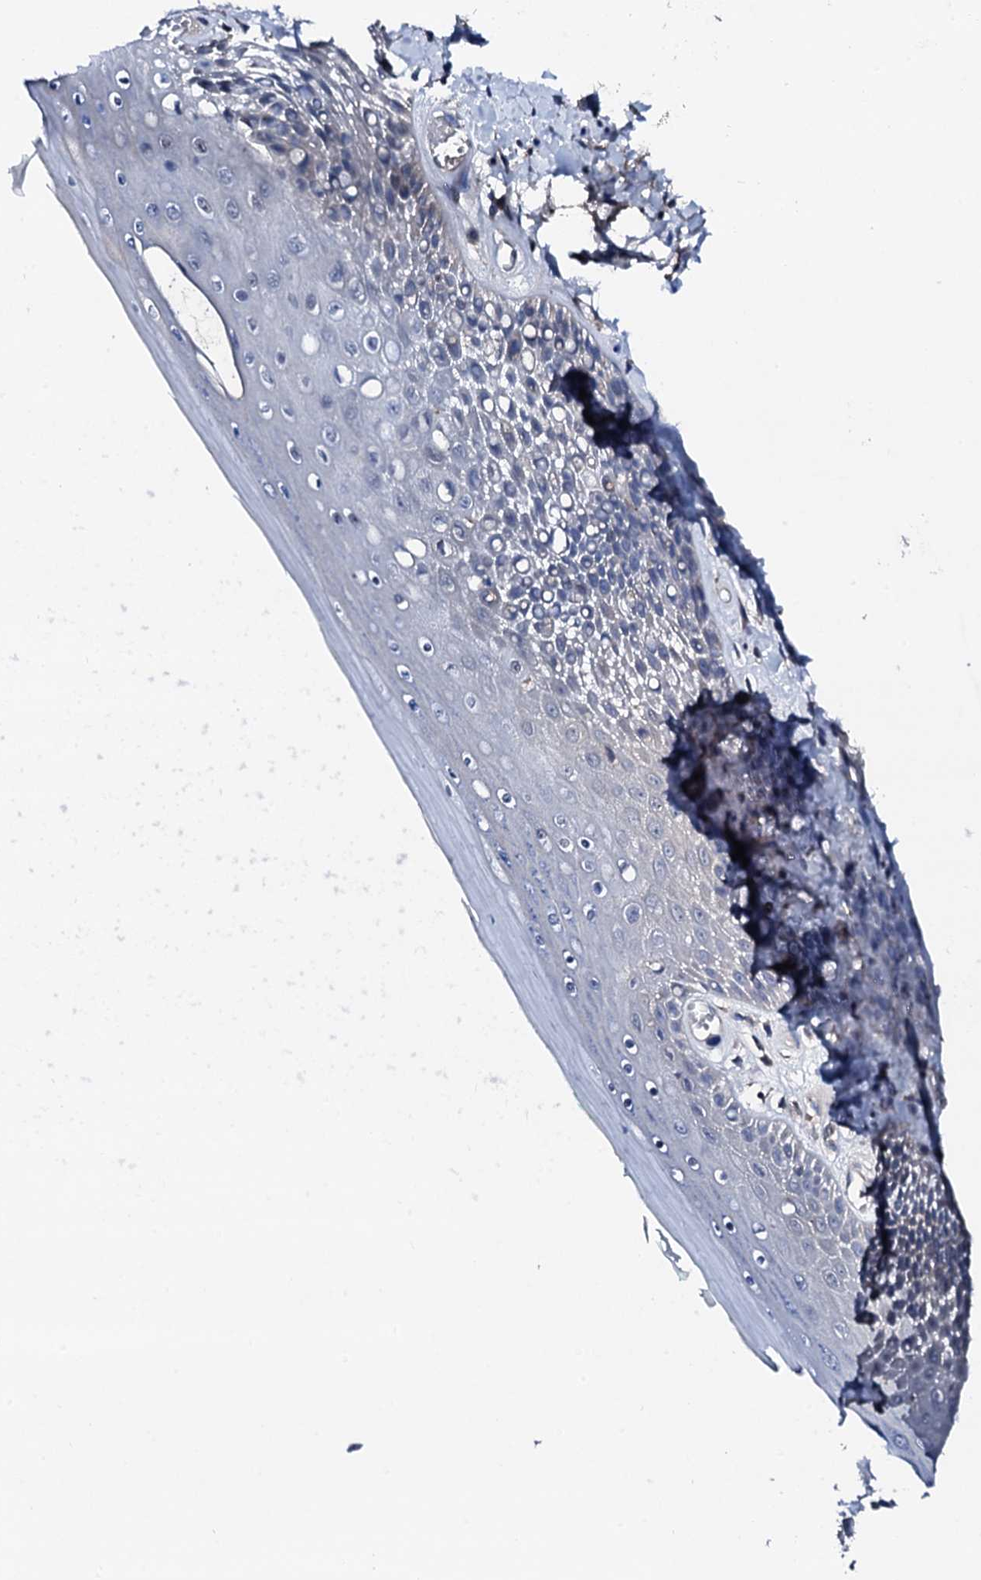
{"staining": {"intensity": "weak", "quantity": "<25%", "location": "cytoplasmic/membranous"}, "tissue": "skin", "cell_type": "Epidermal cells", "image_type": "normal", "snomed": [{"axis": "morphology", "description": "Normal tissue, NOS"}, {"axis": "topography", "description": "Anal"}], "caption": "Human skin stained for a protein using IHC displays no expression in epidermal cells.", "gene": "TRAFD1", "patient": {"sex": "male", "age": 78}}